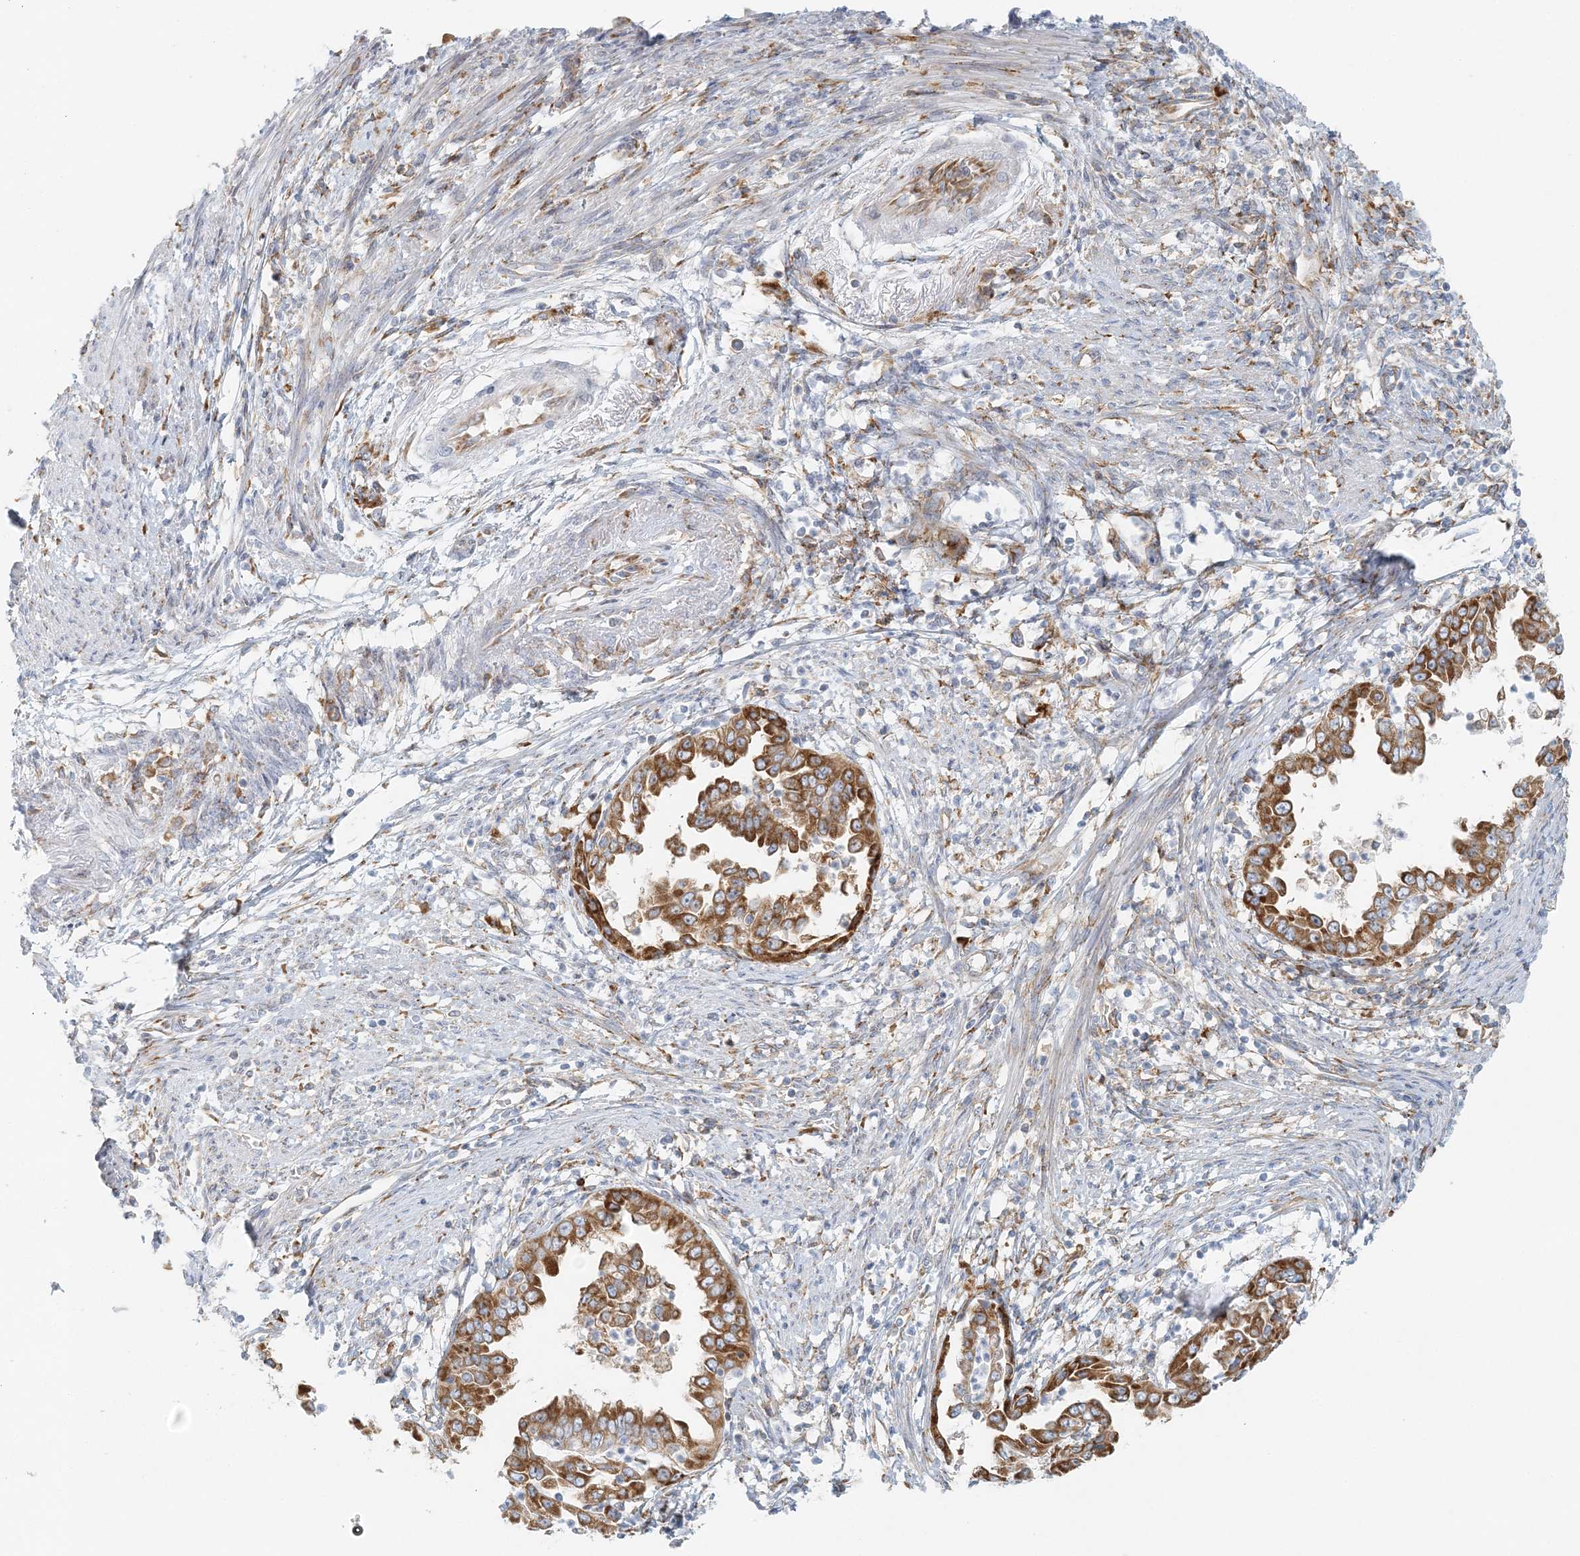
{"staining": {"intensity": "strong", "quantity": ">75%", "location": "cytoplasmic/membranous"}, "tissue": "endometrial cancer", "cell_type": "Tumor cells", "image_type": "cancer", "snomed": [{"axis": "morphology", "description": "Adenocarcinoma, NOS"}, {"axis": "topography", "description": "Endometrium"}], "caption": "Immunohistochemistry (DAB) staining of endometrial cancer (adenocarcinoma) shows strong cytoplasmic/membranous protein staining in approximately >75% of tumor cells.", "gene": "STK11IP", "patient": {"sex": "female", "age": 85}}